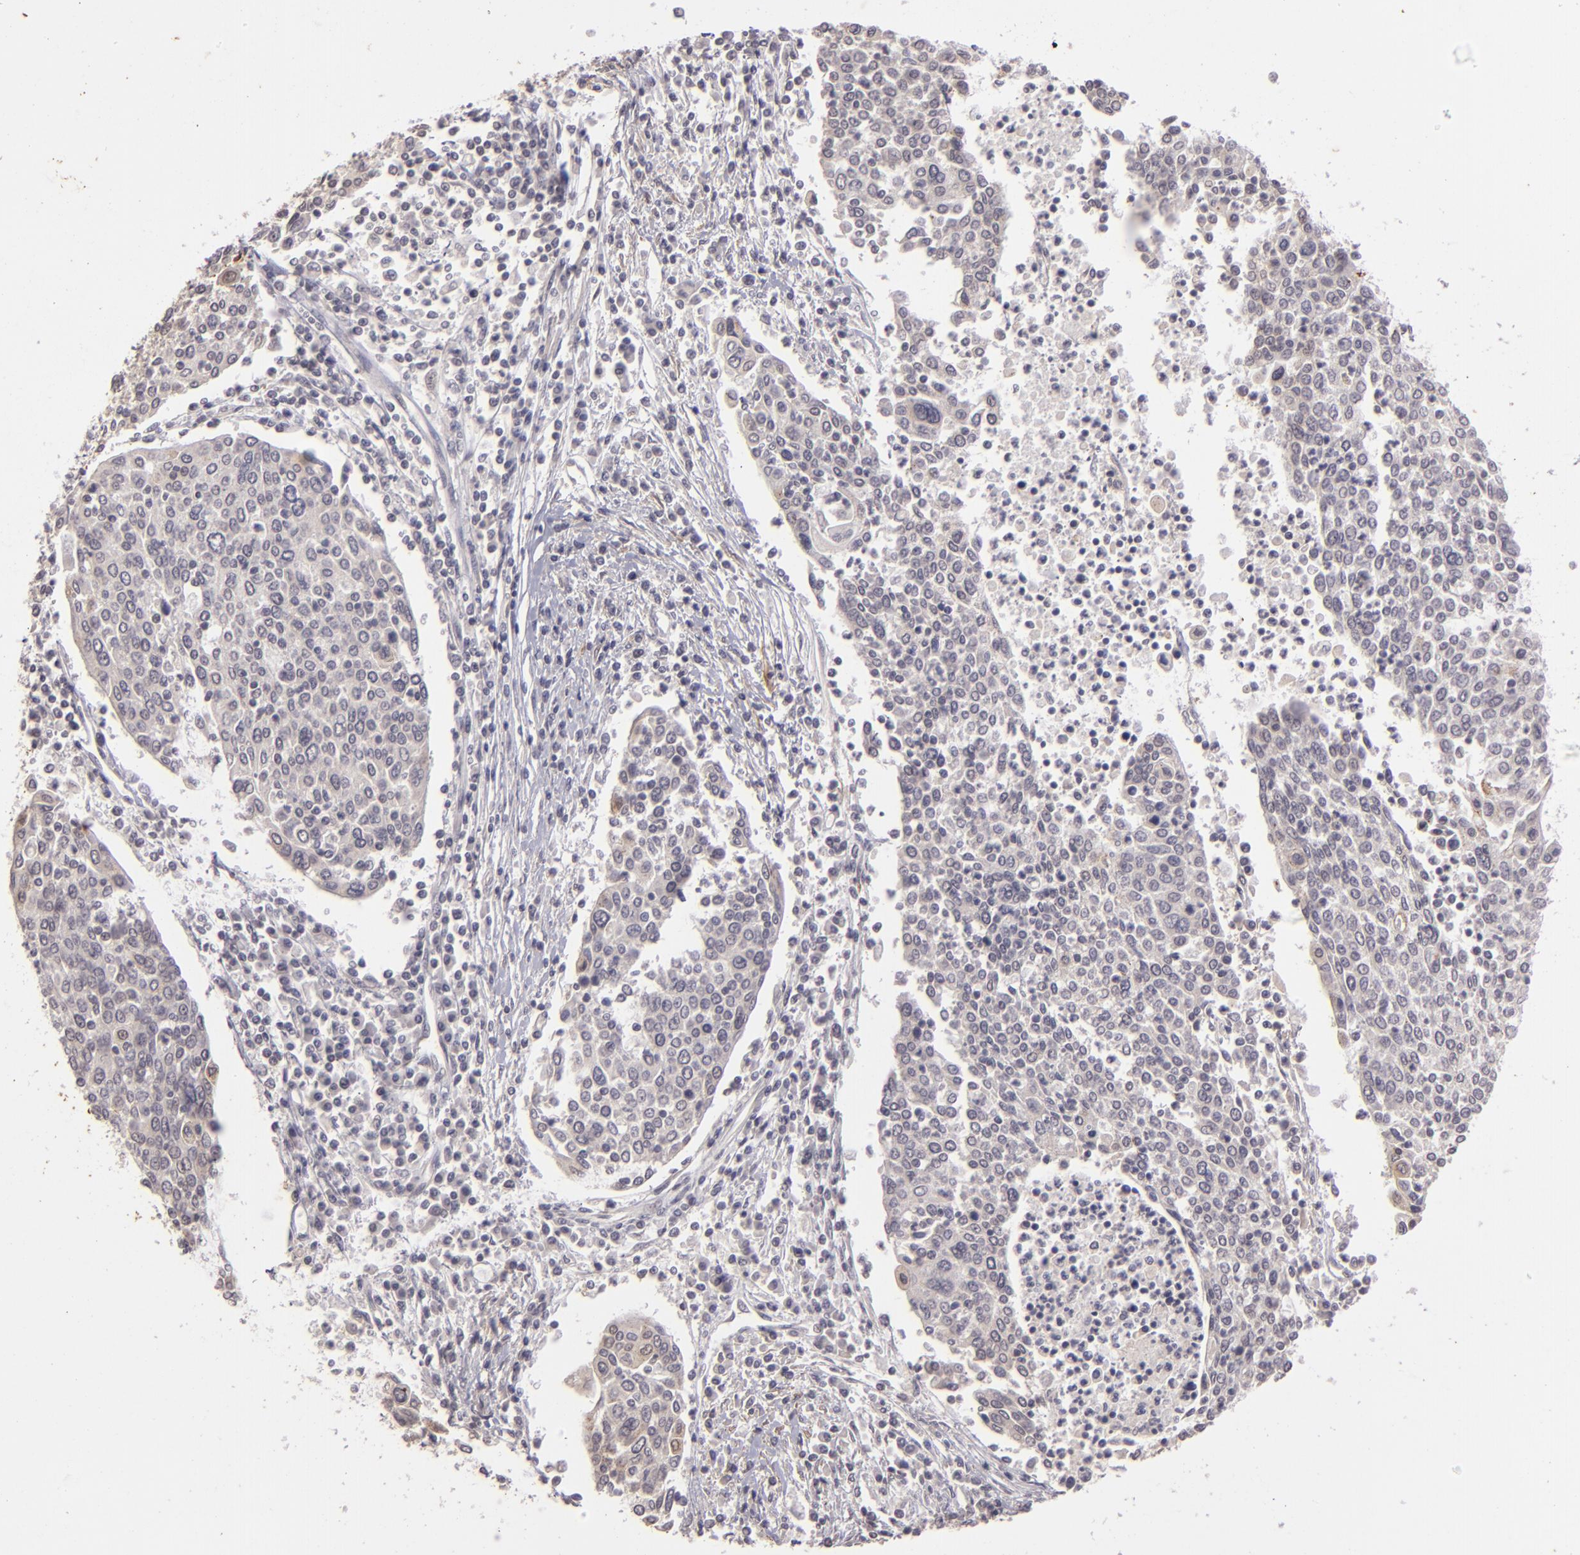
{"staining": {"intensity": "negative", "quantity": "none", "location": "none"}, "tissue": "cervical cancer", "cell_type": "Tumor cells", "image_type": "cancer", "snomed": [{"axis": "morphology", "description": "Squamous cell carcinoma, NOS"}, {"axis": "topography", "description": "Cervix"}], "caption": "This is an IHC micrograph of human cervical cancer. There is no expression in tumor cells.", "gene": "DFFA", "patient": {"sex": "female", "age": 40}}